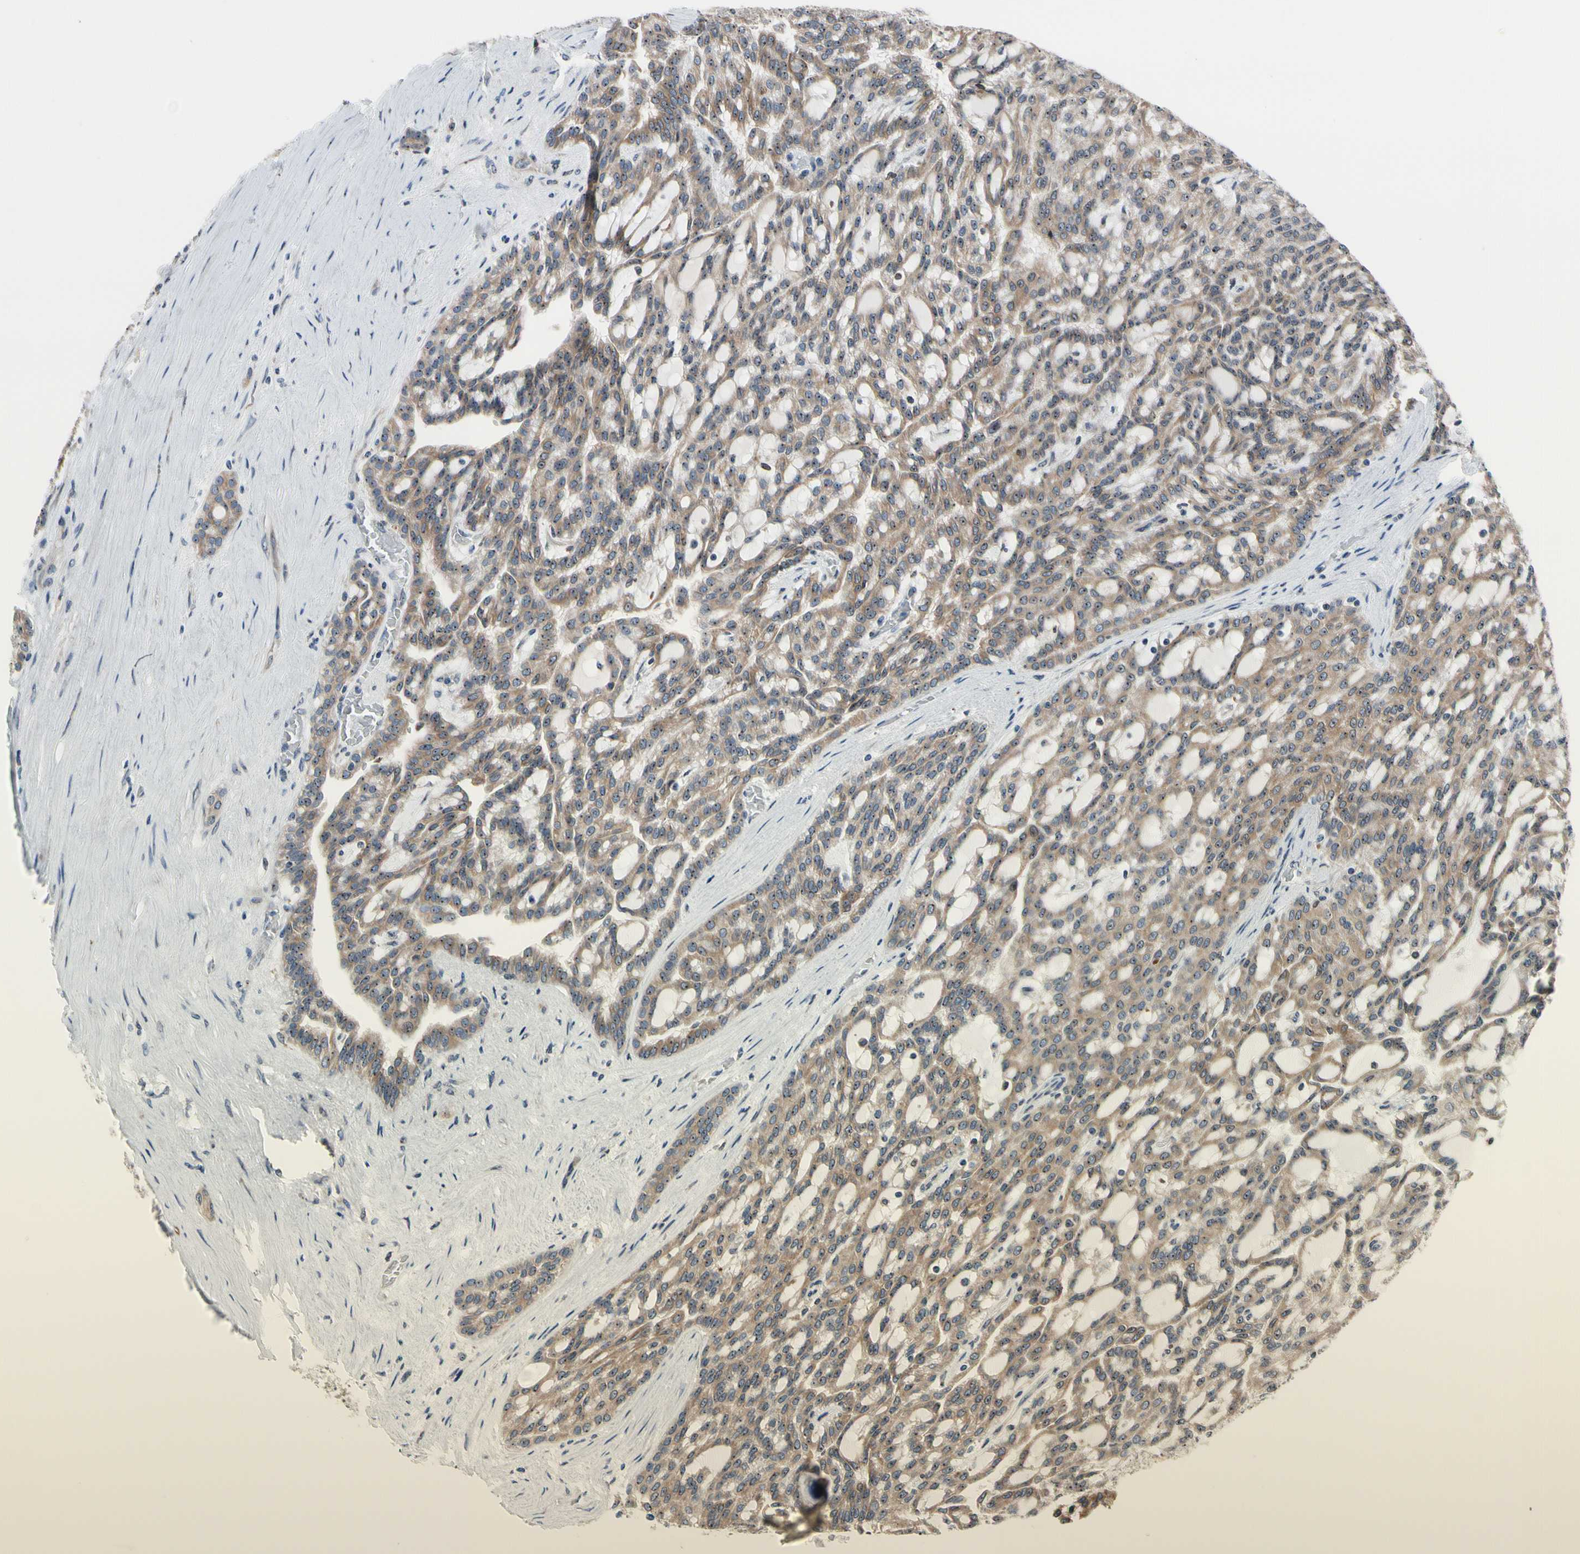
{"staining": {"intensity": "moderate", "quantity": ">75%", "location": "cytoplasmic/membranous"}, "tissue": "renal cancer", "cell_type": "Tumor cells", "image_type": "cancer", "snomed": [{"axis": "morphology", "description": "Adenocarcinoma, NOS"}, {"axis": "topography", "description": "Kidney"}], "caption": "Moderate cytoplasmic/membranous staining is present in approximately >75% of tumor cells in renal cancer.", "gene": "TMED7", "patient": {"sex": "male", "age": 63}}